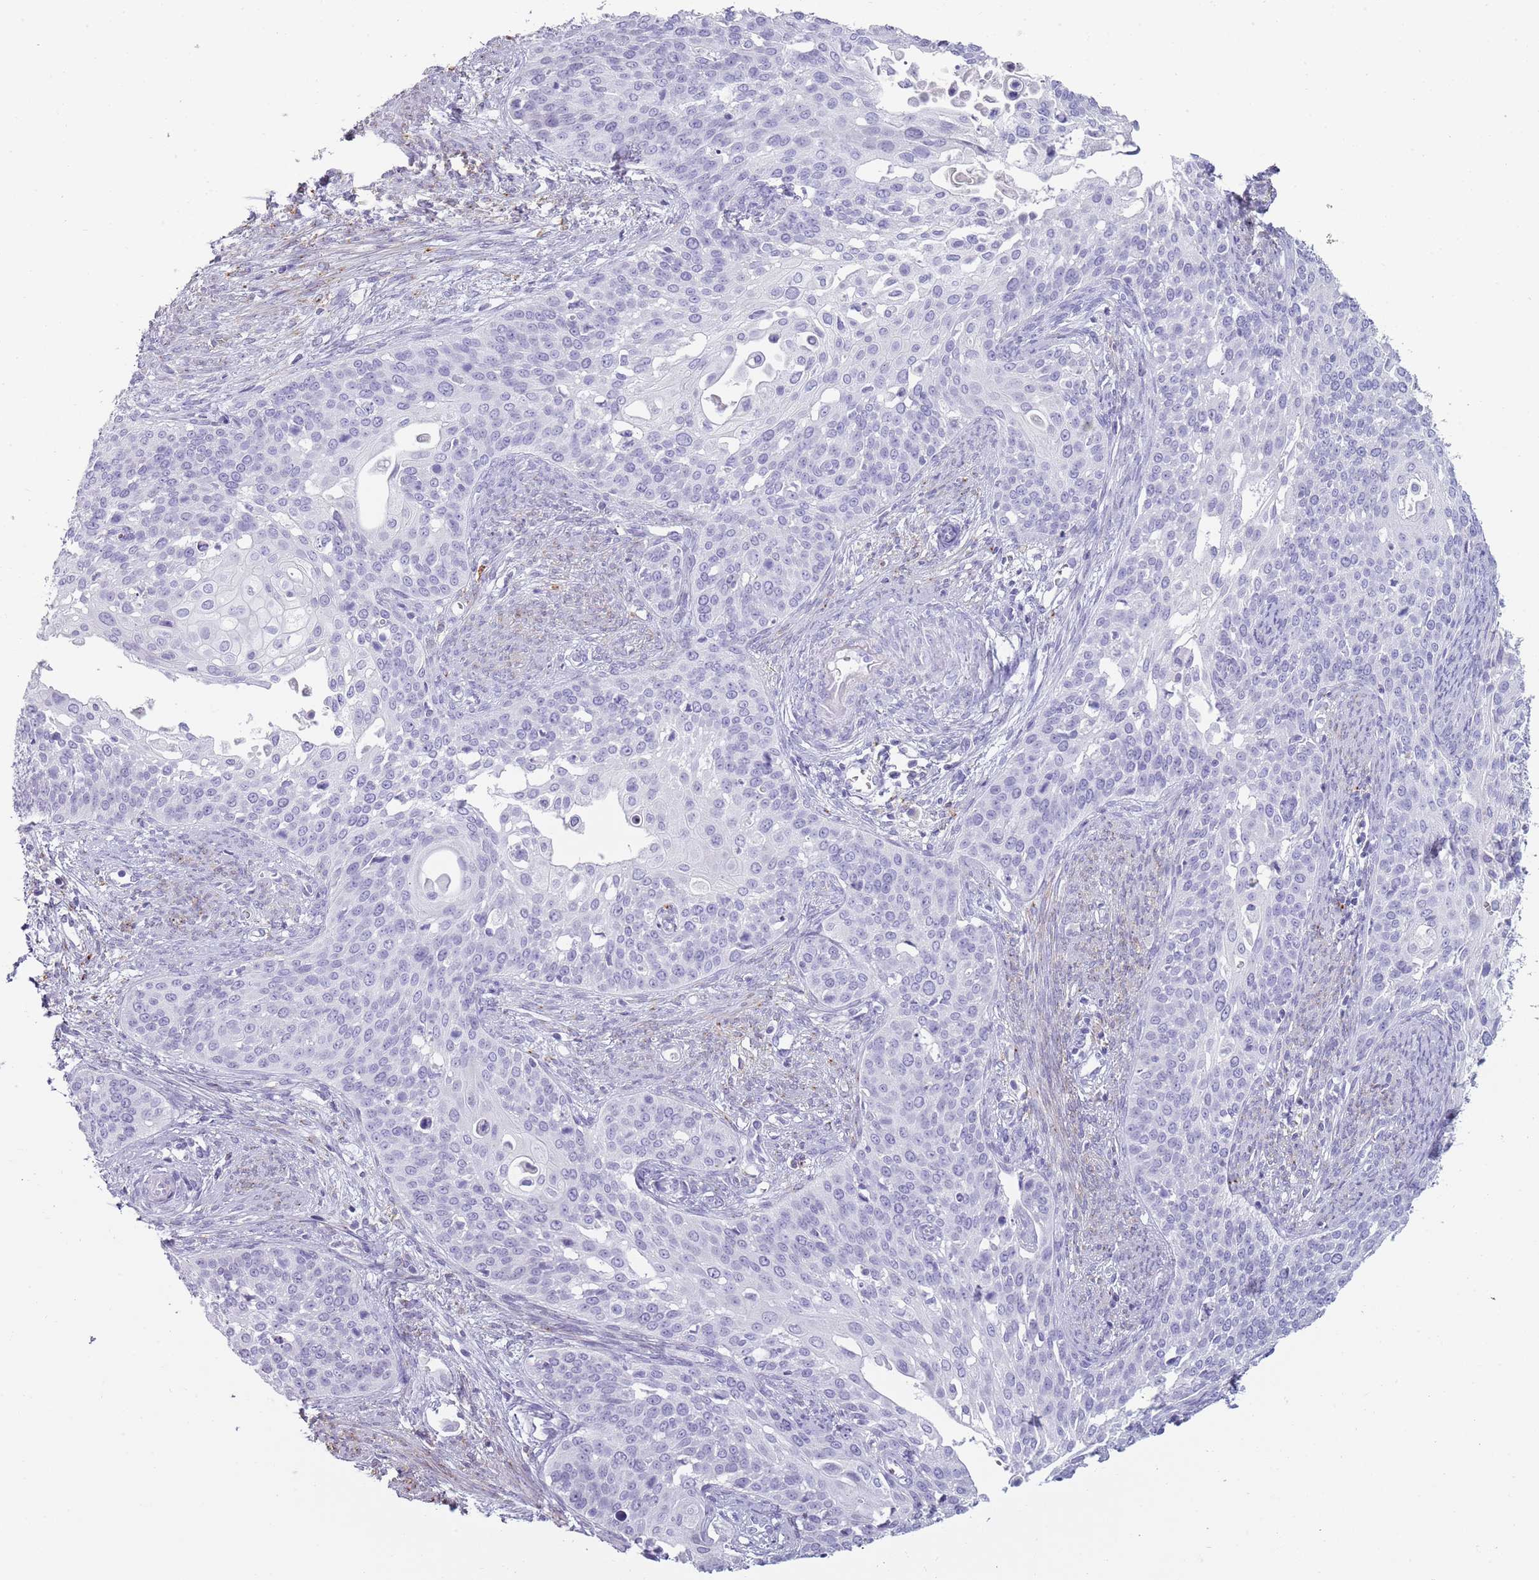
{"staining": {"intensity": "negative", "quantity": "none", "location": "none"}, "tissue": "cervical cancer", "cell_type": "Tumor cells", "image_type": "cancer", "snomed": [{"axis": "morphology", "description": "Squamous cell carcinoma, NOS"}, {"axis": "topography", "description": "Cervix"}], "caption": "Micrograph shows no protein expression in tumor cells of cervical squamous cell carcinoma tissue.", "gene": "COLEC12", "patient": {"sex": "female", "age": 44}}